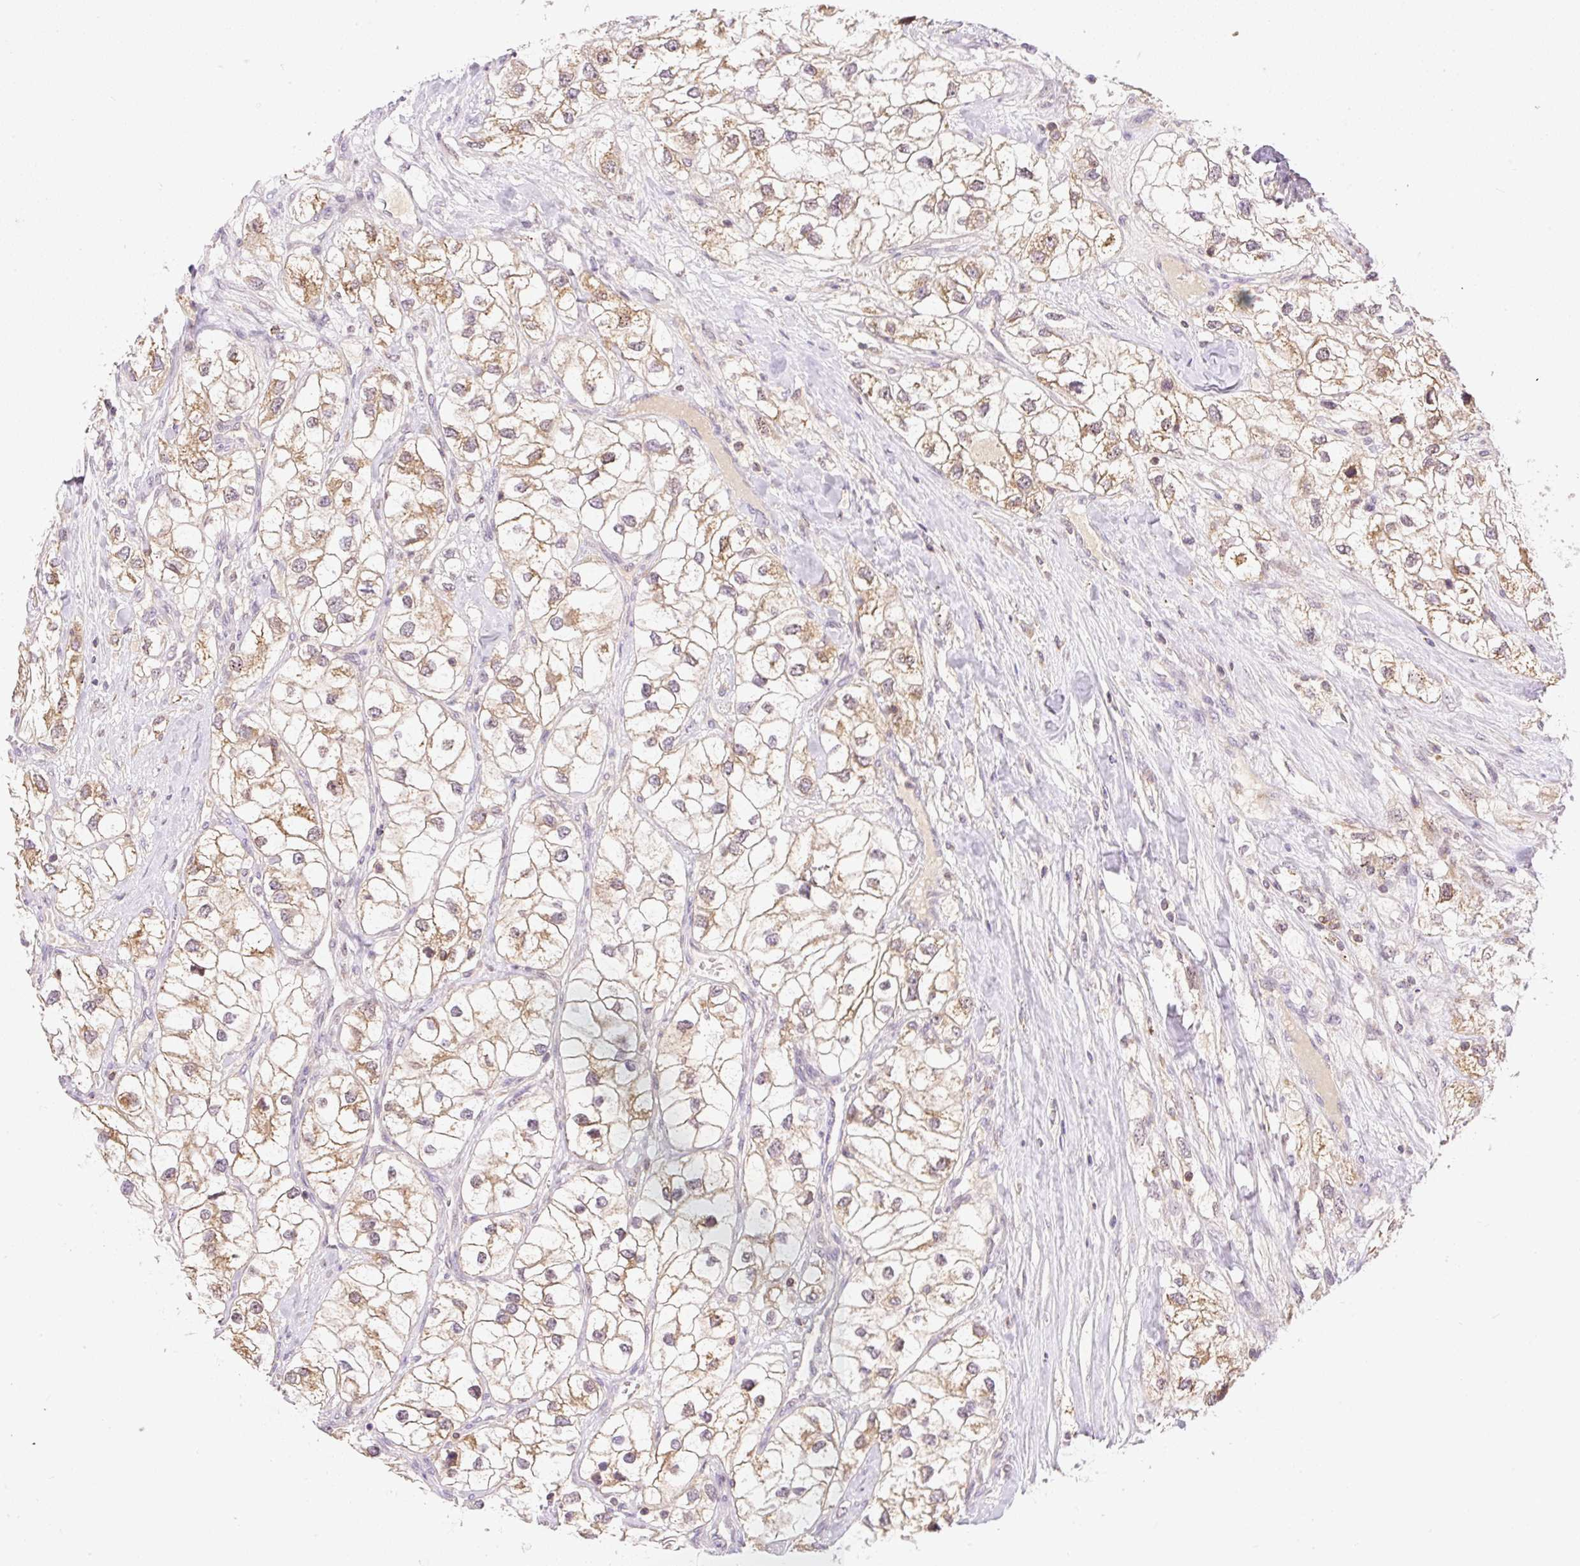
{"staining": {"intensity": "moderate", "quantity": ">75%", "location": "cytoplasmic/membranous"}, "tissue": "renal cancer", "cell_type": "Tumor cells", "image_type": "cancer", "snomed": [{"axis": "morphology", "description": "Adenocarcinoma, NOS"}, {"axis": "topography", "description": "Kidney"}], "caption": "Moderate cytoplasmic/membranous staining for a protein is present in about >75% of tumor cells of renal adenocarcinoma using immunohistochemistry.", "gene": "CARD11", "patient": {"sex": "male", "age": 59}}